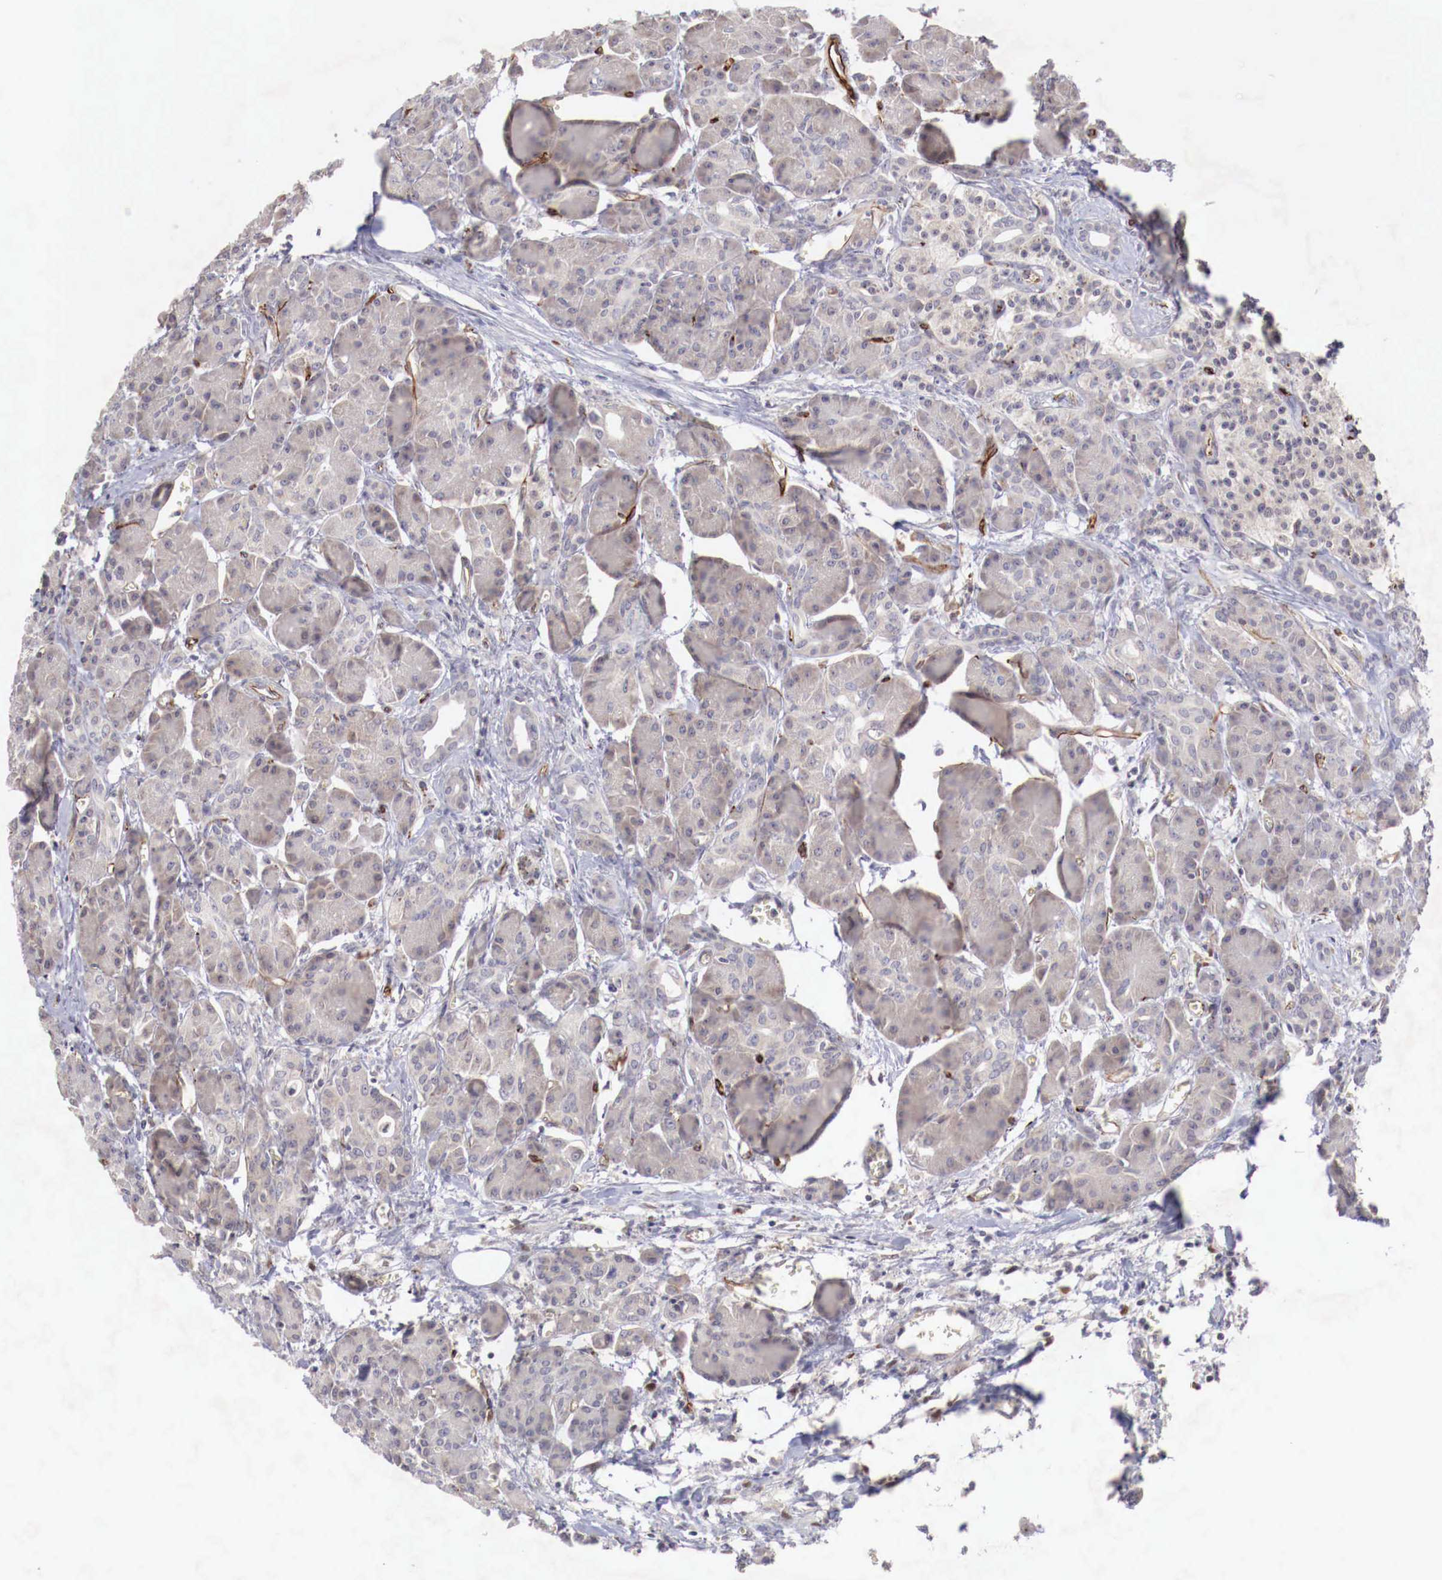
{"staining": {"intensity": "weak", "quantity": ">75%", "location": "cytoplasmic/membranous"}, "tissue": "pancreas", "cell_type": "Exocrine glandular cells", "image_type": "normal", "snomed": [{"axis": "morphology", "description": "Normal tissue, NOS"}, {"axis": "topography", "description": "Pancreas"}], "caption": "Protein staining exhibits weak cytoplasmic/membranous expression in about >75% of exocrine glandular cells in normal pancreas. Nuclei are stained in blue.", "gene": "WT1", "patient": {"sex": "male", "age": 73}}